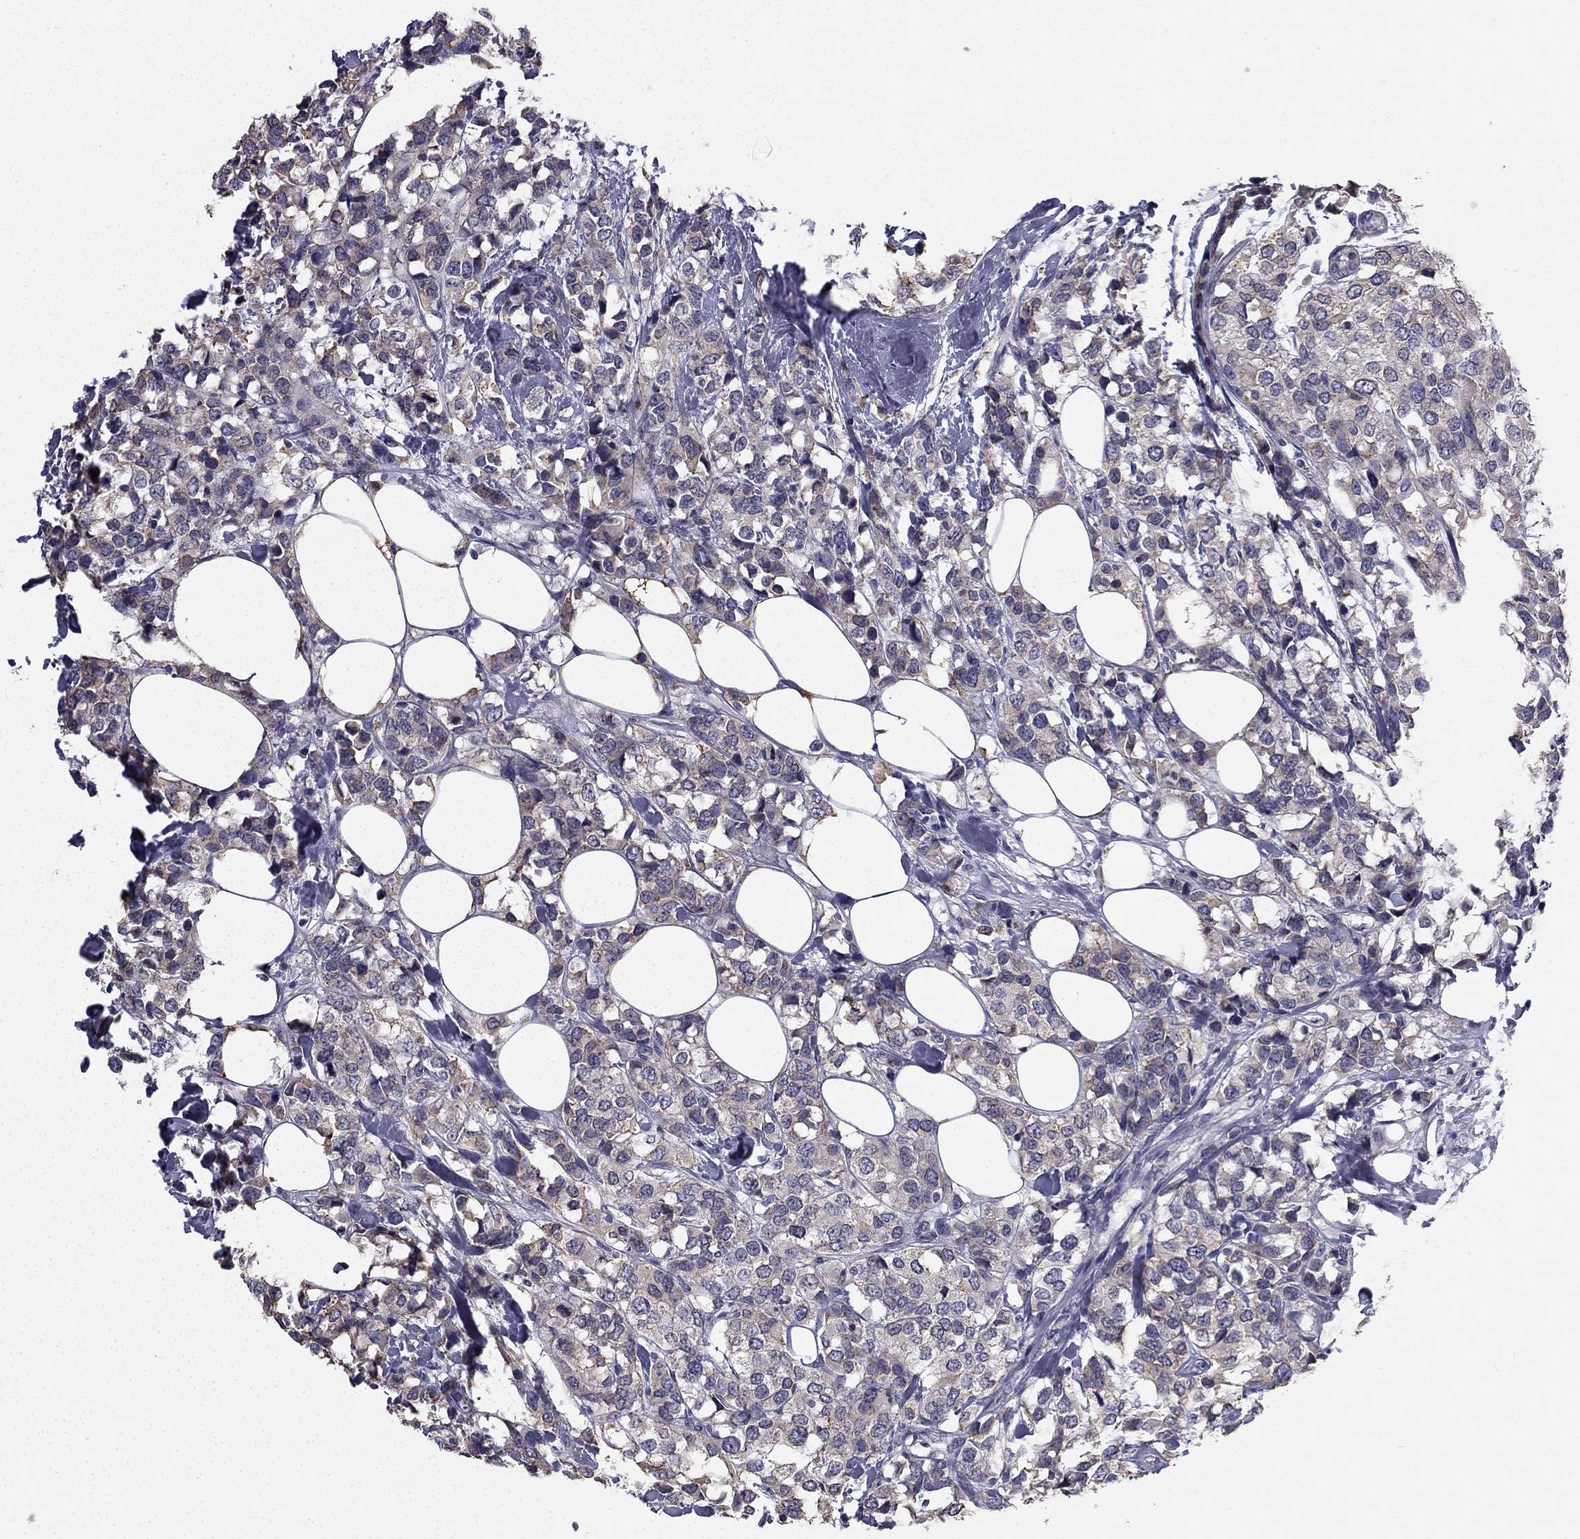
{"staining": {"intensity": "moderate", "quantity": "<25%", "location": "cytoplasmic/membranous"}, "tissue": "breast cancer", "cell_type": "Tumor cells", "image_type": "cancer", "snomed": [{"axis": "morphology", "description": "Lobular carcinoma"}, {"axis": "topography", "description": "Breast"}], "caption": "A low amount of moderate cytoplasmic/membranous staining is appreciated in approximately <25% of tumor cells in breast cancer (lobular carcinoma) tissue.", "gene": "CCDC40", "patient": {"sex": "female", "age": 59}}